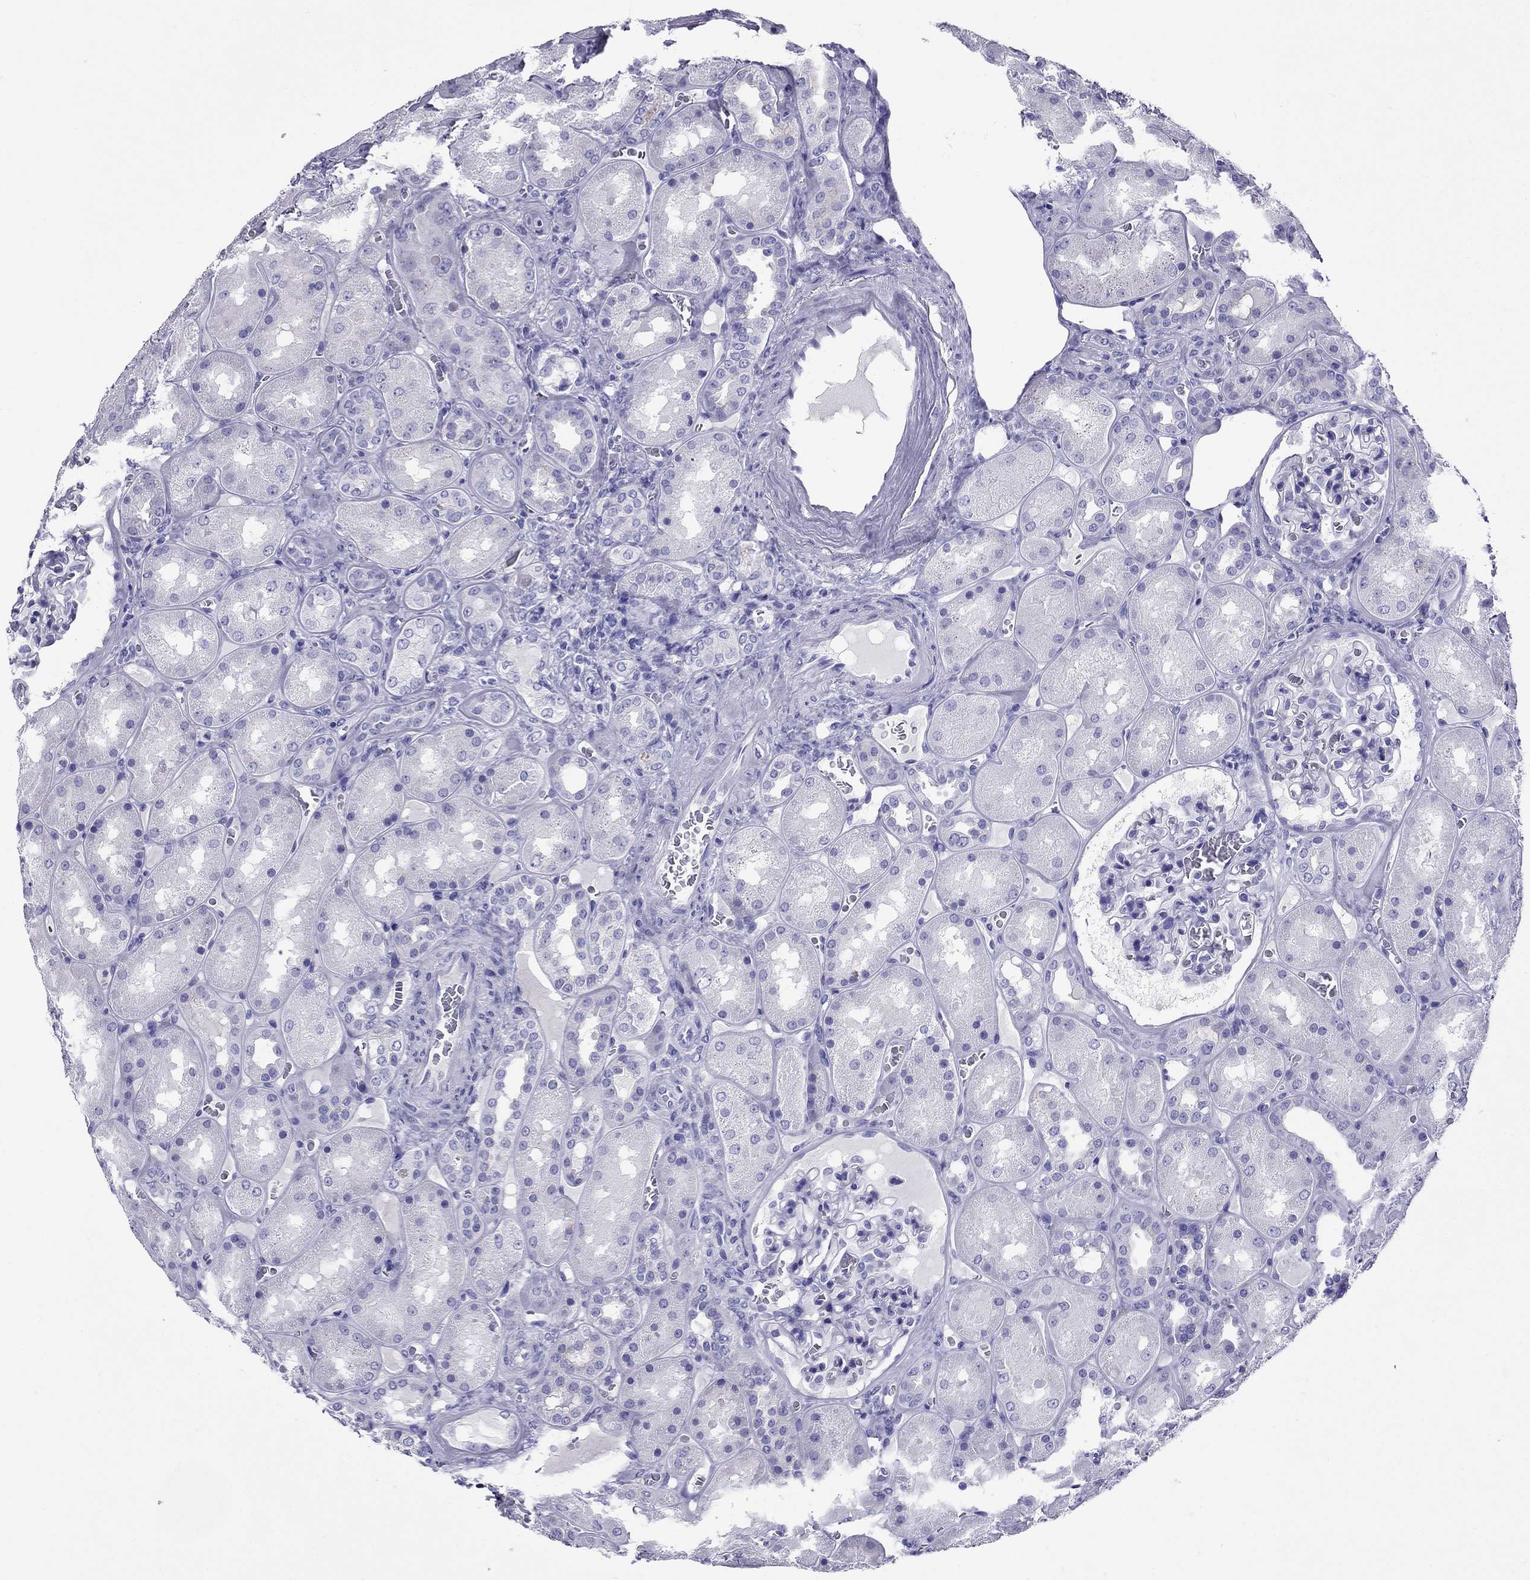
{"staining": {"intensity": "negative", "quantity": "none", "location": "none"}, "tissue": "kidney", "cell_type": "Cells in glomeruli", "image_type": "normal", "snomed": [{"axis": "morphology", "description": "Normal tissue, NOS"}, {"axis": "topography", "description": "Kidney"}], "caption": "Cells in glomeruli show no significant staining in benign kidney.", "gene": "AVPR1B", "patient": {"sex": "male", "age": 73}}